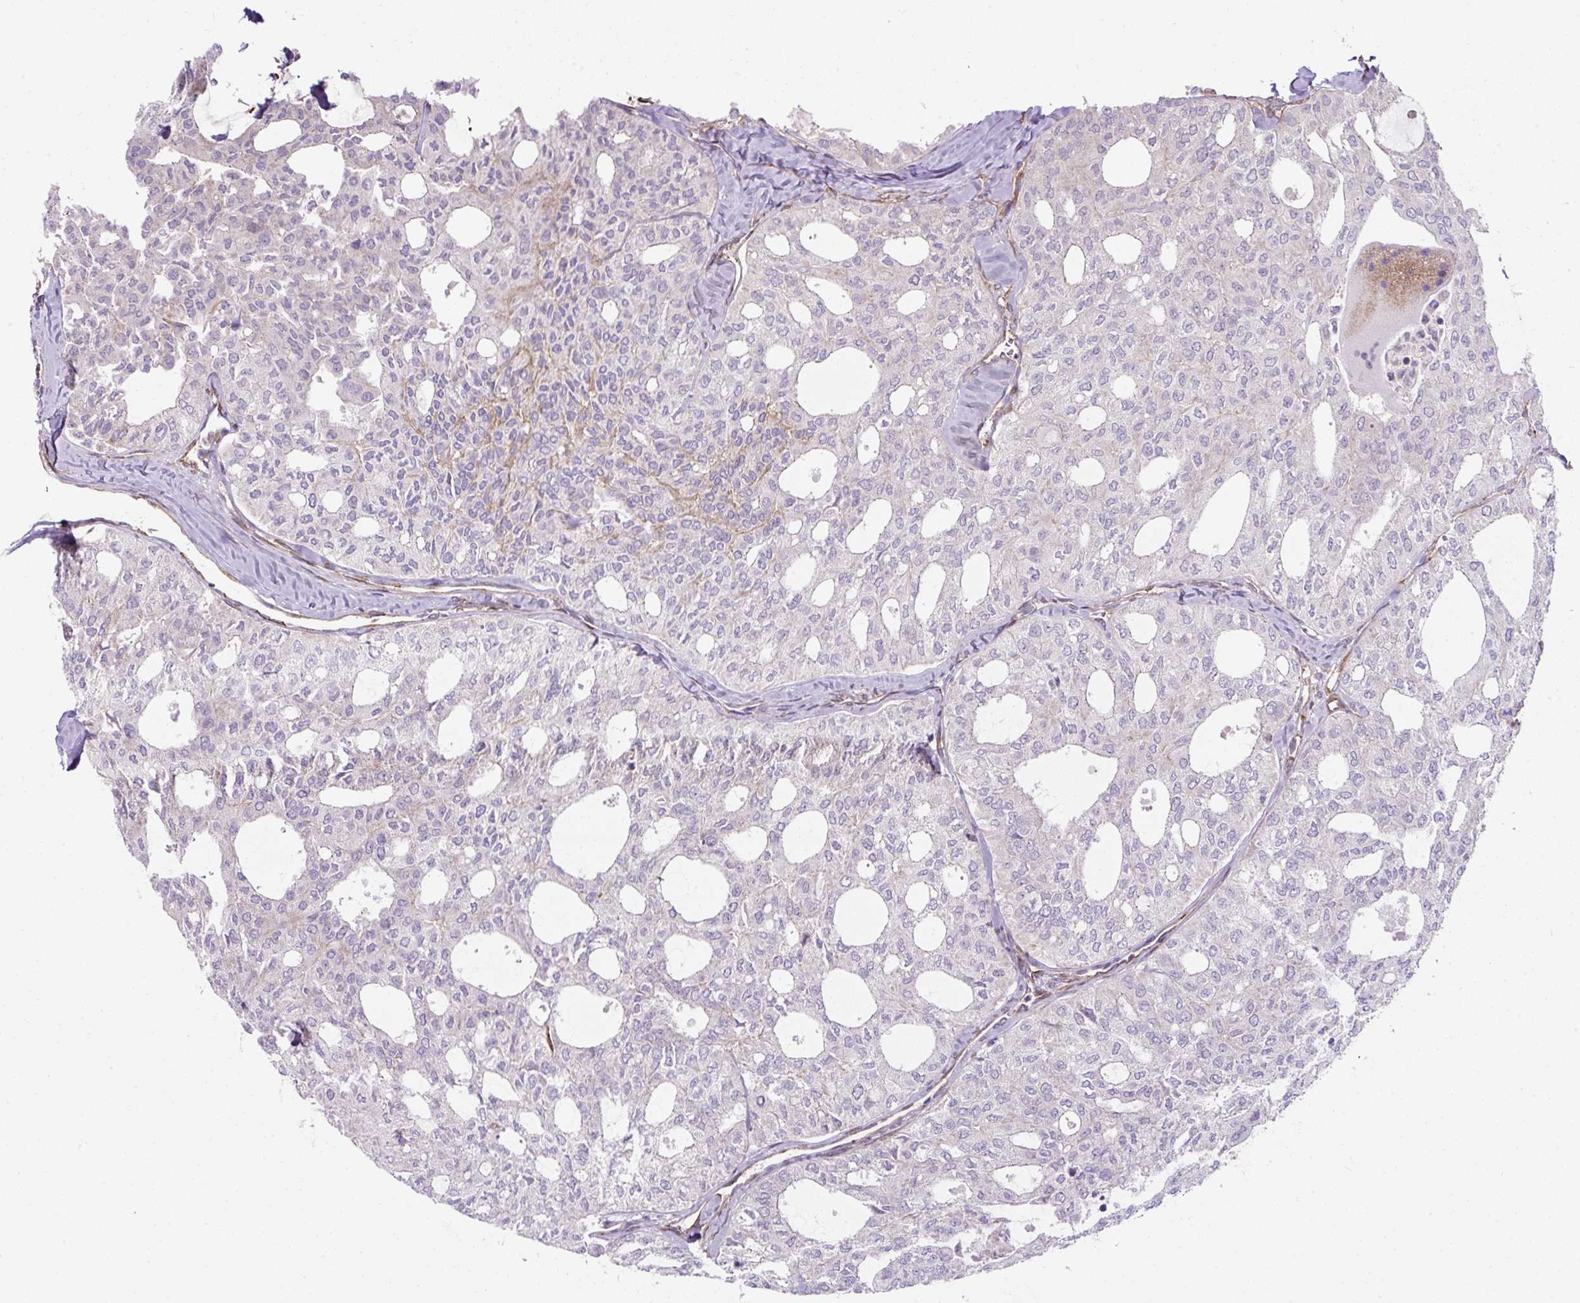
{"staining": {"intensity": "negative", "quantity": "none", "location": "none"}, "tissue": "thyroid cancer", "cell_type": "Tumor cells", "image_type": "cancer", "snomed": [{"axis": "morphology", "description": "Follicular adenoma carcinoma, NOS"}, {"axis": "topography", "description": "Thyroid gland"}], "caption": "Tumor cells show no significant staining in thyroid cancer.", "gene": "ANKUB1", "patient": {"sex": "male", "age": 75}}